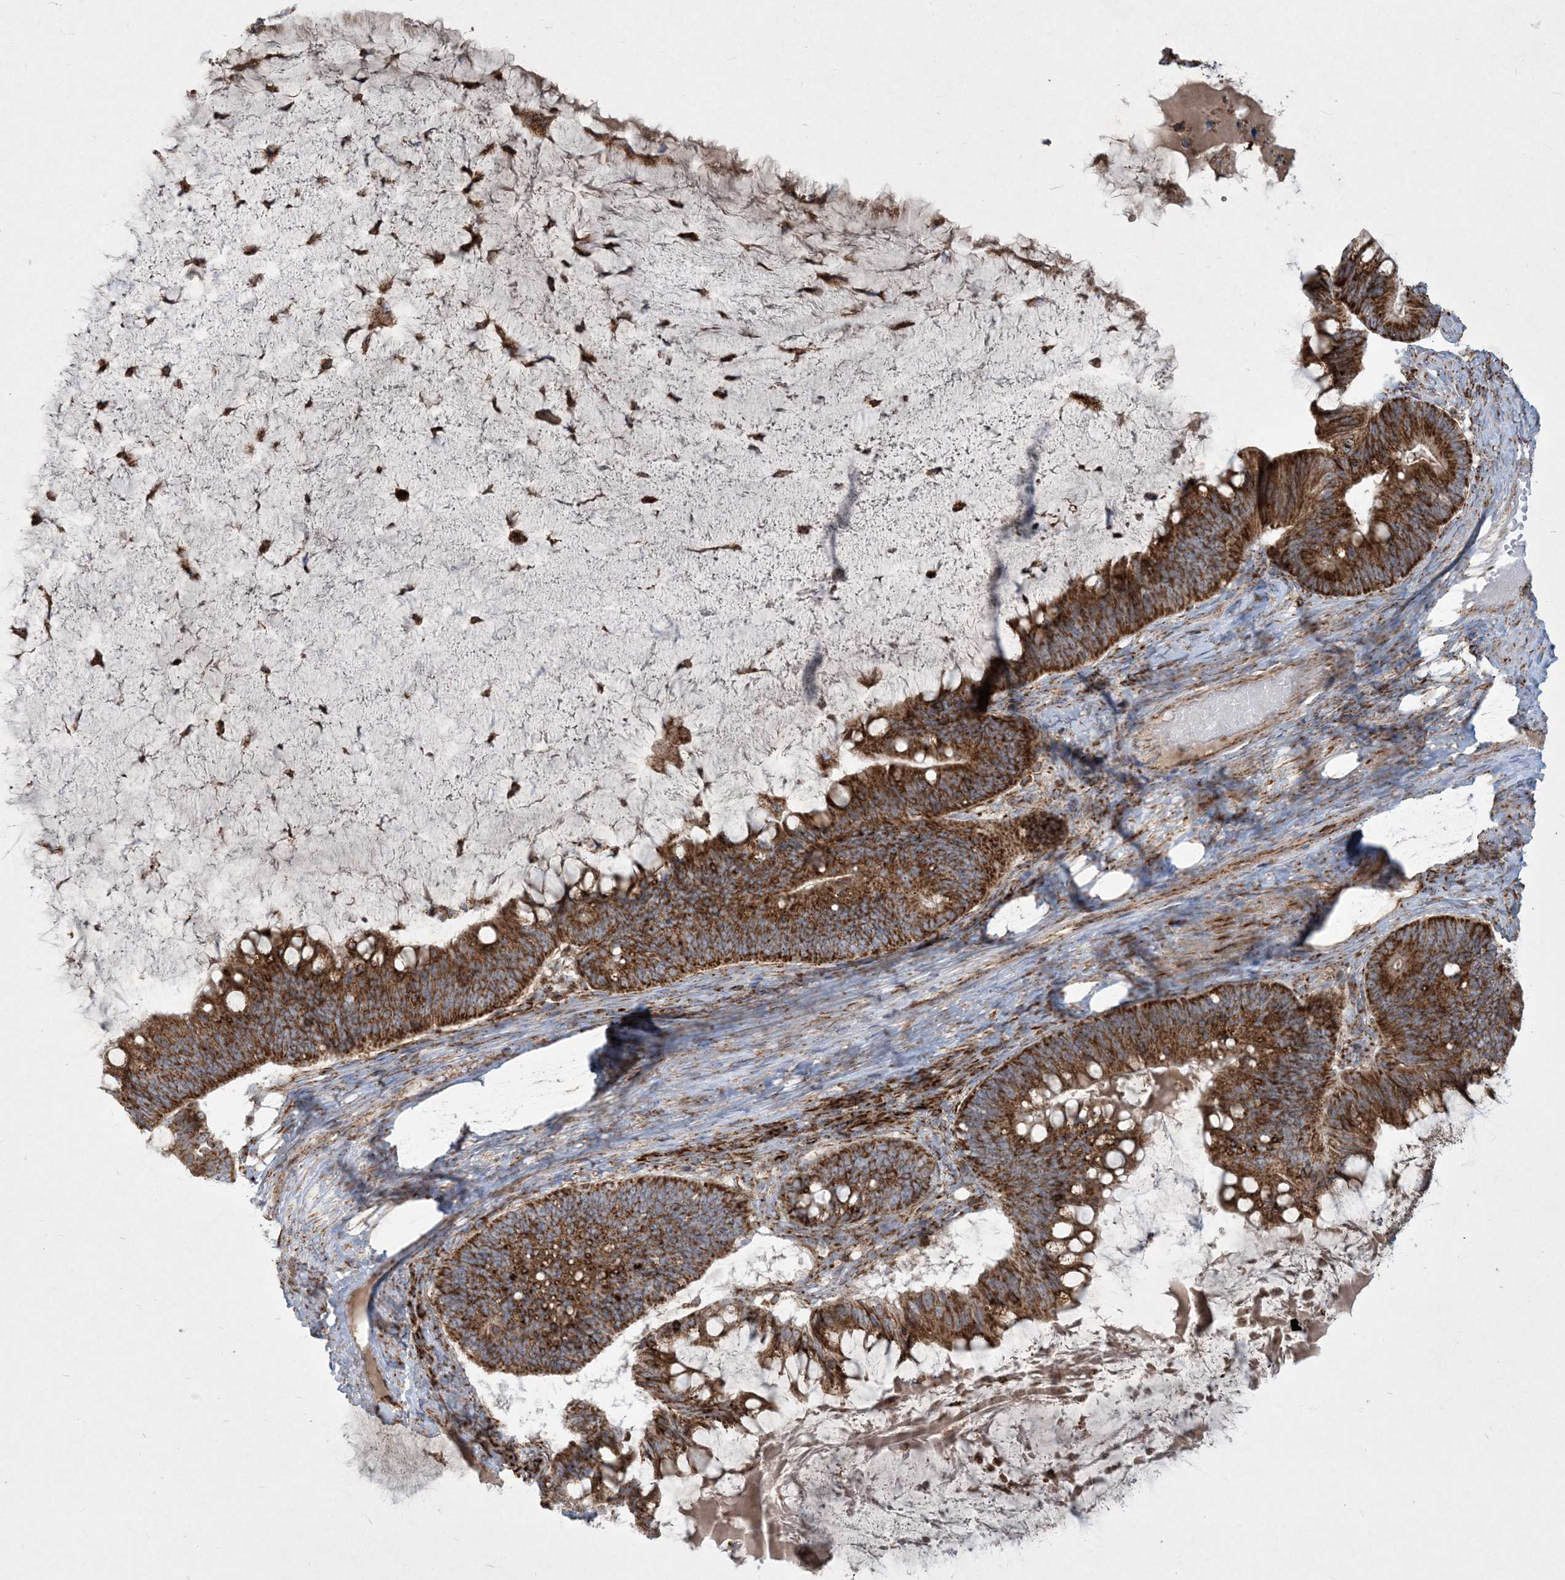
{"staining": {"intensity": "strong", "quantity": ">75%", "location": "cytoplasmic/membranous"}, "tissue": "ovarian cancer", "cell_type": "Tumor cells", "image_type": "cancer", "snomed": [{"axis": "morphology", "description": "Cystadenocarcinoma, mucinous, NOS"}, {"axis": "topography", "description": "Ovary"}], "caption": "A brown stain highlights strong cytoplasmic/membranous staining of a protein in human ovarian cancer tumor cells.", "gene": "BEND4", "patient": {"sex": "female", "age": 61}}